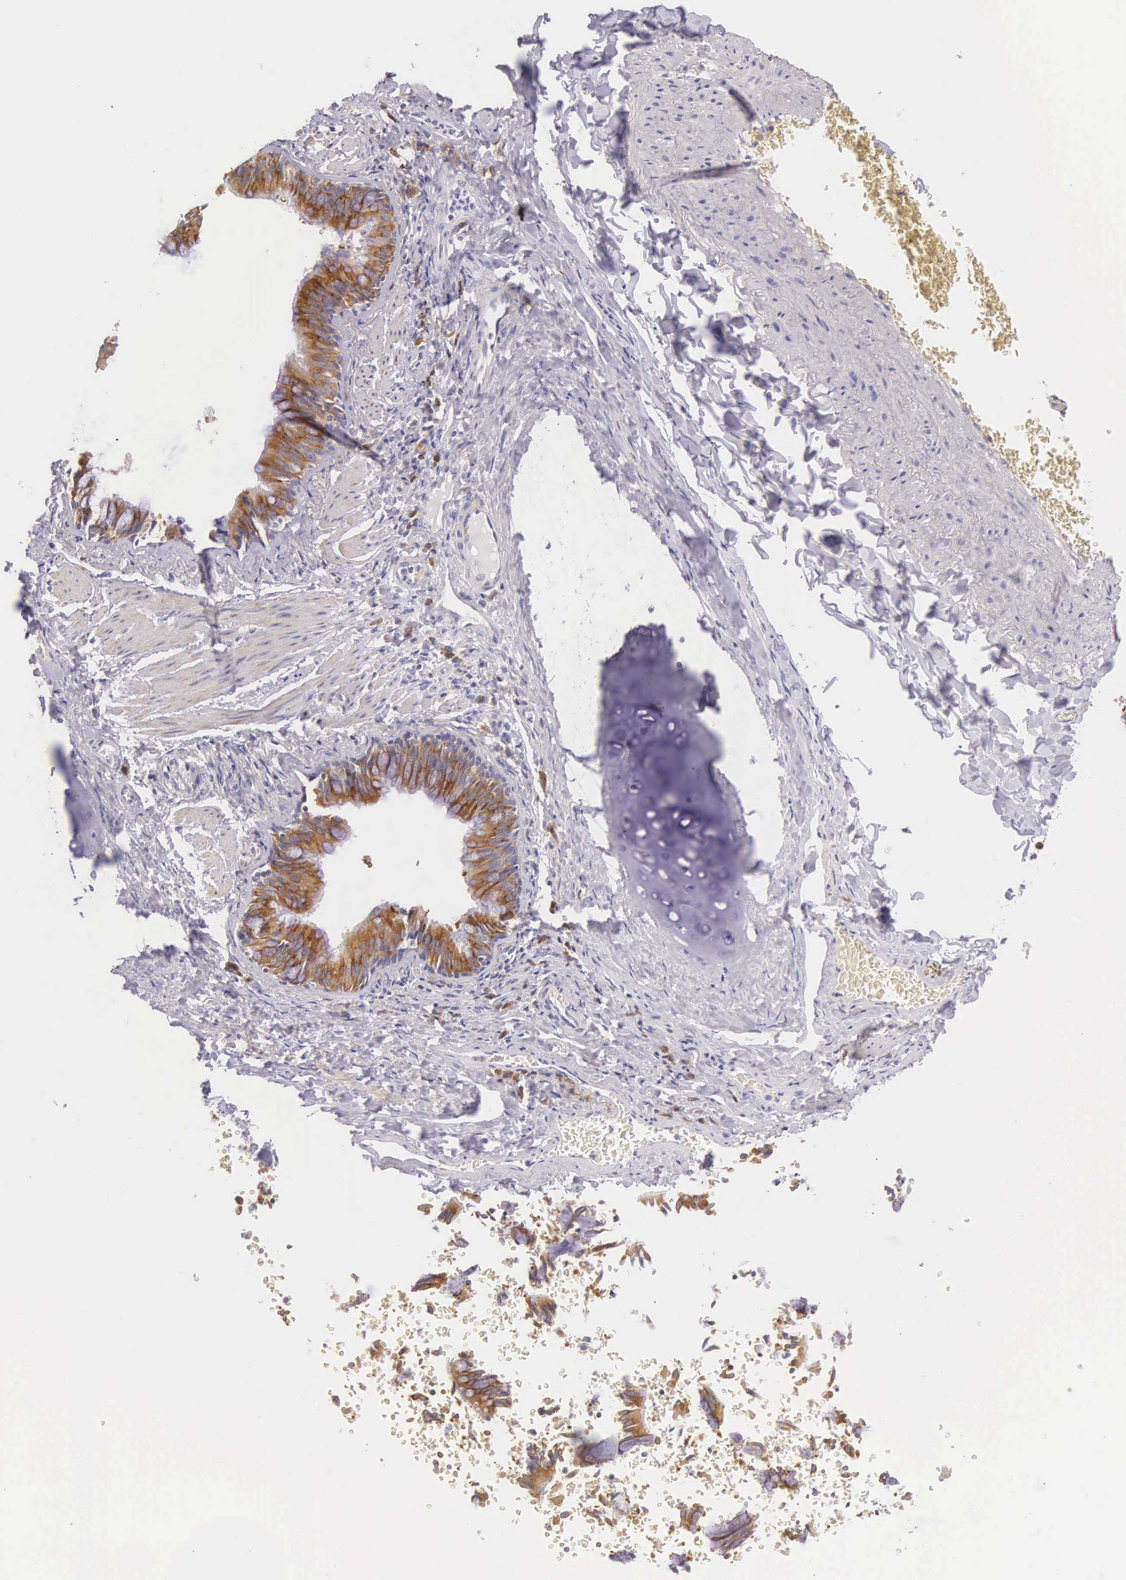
{"staining": {"intensity": "moderate", "quantity": "25%-75%", "location": "cytoplasmic/membranous"}, "tissue": "bronchus", "cell_type": "Respiratory epithelial cells", "image_type": "normal", "snomed": [{"axis": "morphology", "description": "Normal tissue, NOS"}, {"axis": "topography", "description": "Lung"}], "caption": "A brown stain shows moderate cytoplasmic/membranous positivity of a protein in respiratory epithelial cells of benign human bronchus.", "gene": "OSBPL3", "patient": {"sex": "male", "age": 54}}